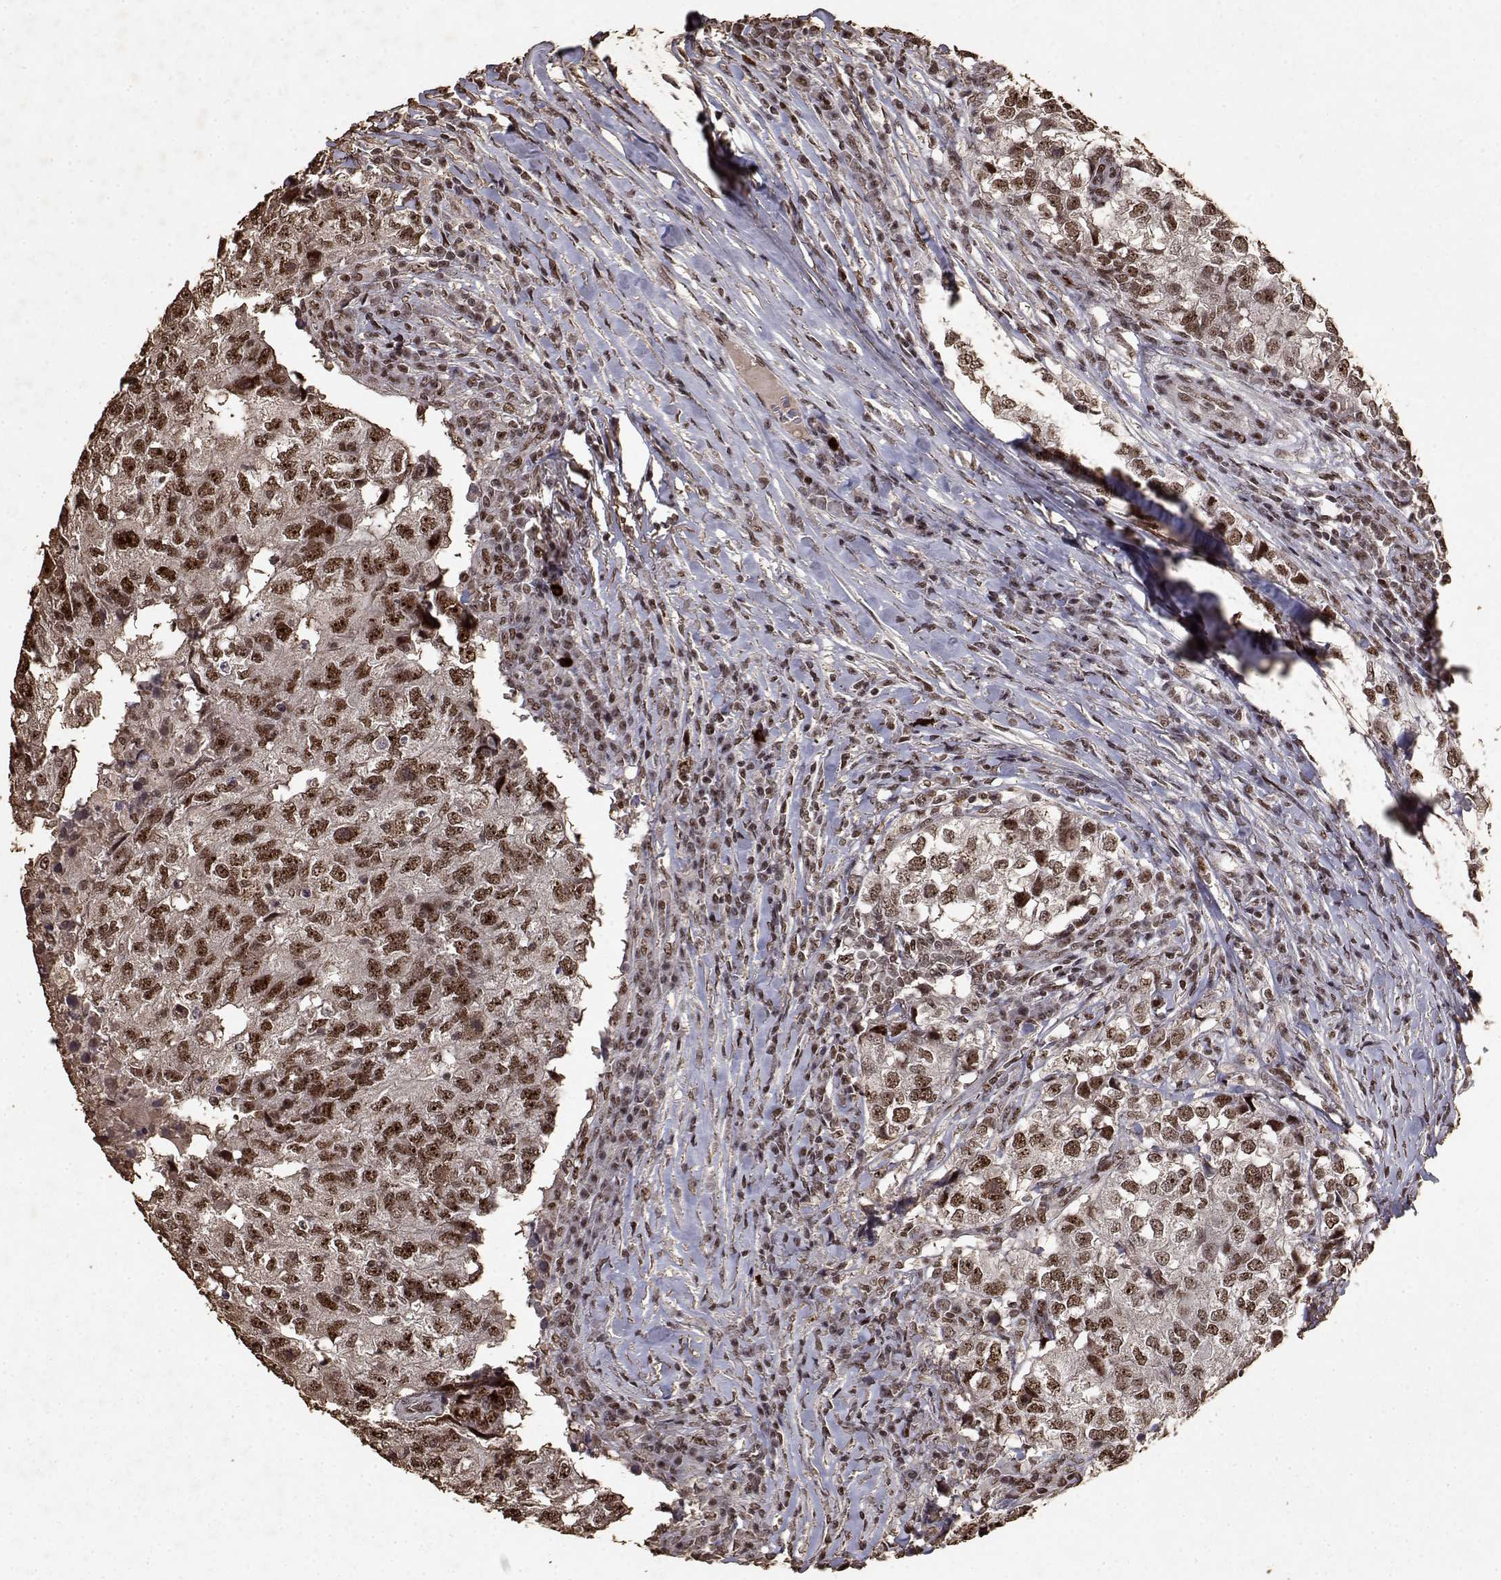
{"staining": {"intensity": "moderate", "quantity": ">75%", "location": "nuclear"}, "tissue": "breast cancer", "cell_type": "Tumor cells", "image_type": "cancer", "snomed": [{"axis": "morphology", "description": "Duct carcinoma"}, {"axis": "topography", "description": "Breast"}], "caption": "A medium amount of moderate nuclear positivity is seen in about >75% of tumor cells in breast cancer (invasive ductal carcinoma) tissue.", "gene": "TOE1", "patient": {"sex": "female", "age": 30}}